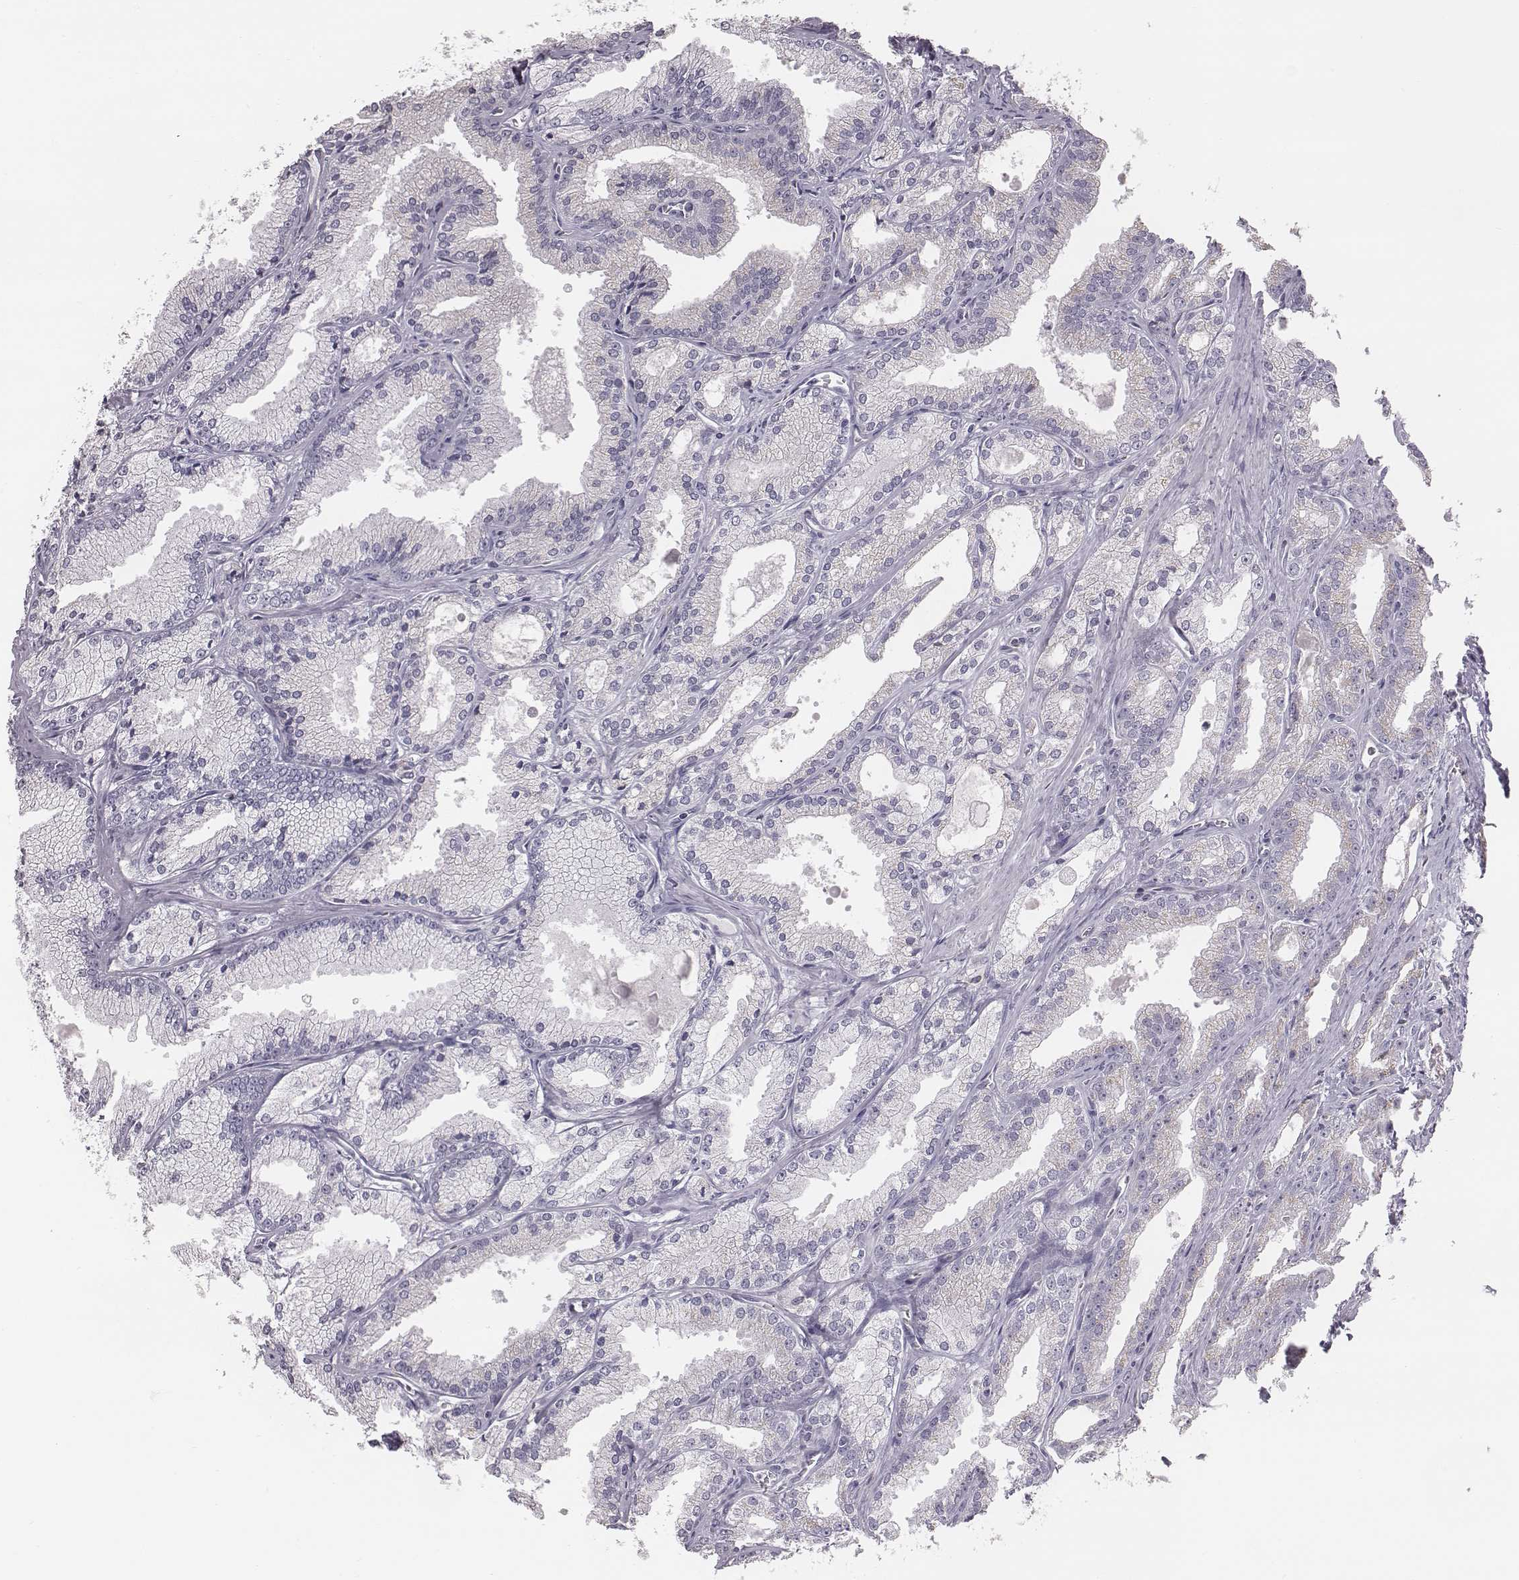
{"staining": {"intensity": "negative", "quantity": "none", "location": "none"}, "tissue": "prostate cancer", "cell_type": "Tumor cells", "image_type": "cancer", "snomed": [{"axis": "morphology", "description": "Adenocarcinoma, NOS"}, {"axis": "morphology", "description": "Adenocarcinoma, High grade"}, {"axis": "topography", "description": "Prostate"}], "caption": "Prostate high-grade adenocarcinoma was stained to show a protein in brown. There is no significant positivity in tumor cells. Brightfield microscopy of immunohistochemistry (IHC) stained with DAB (3,3'-diaminobenzidine) (brown) and hematoxylin (blue), captured at high magnification.", "gene": "C6orf58", "patient": {"sex": "male", "age": 70}}